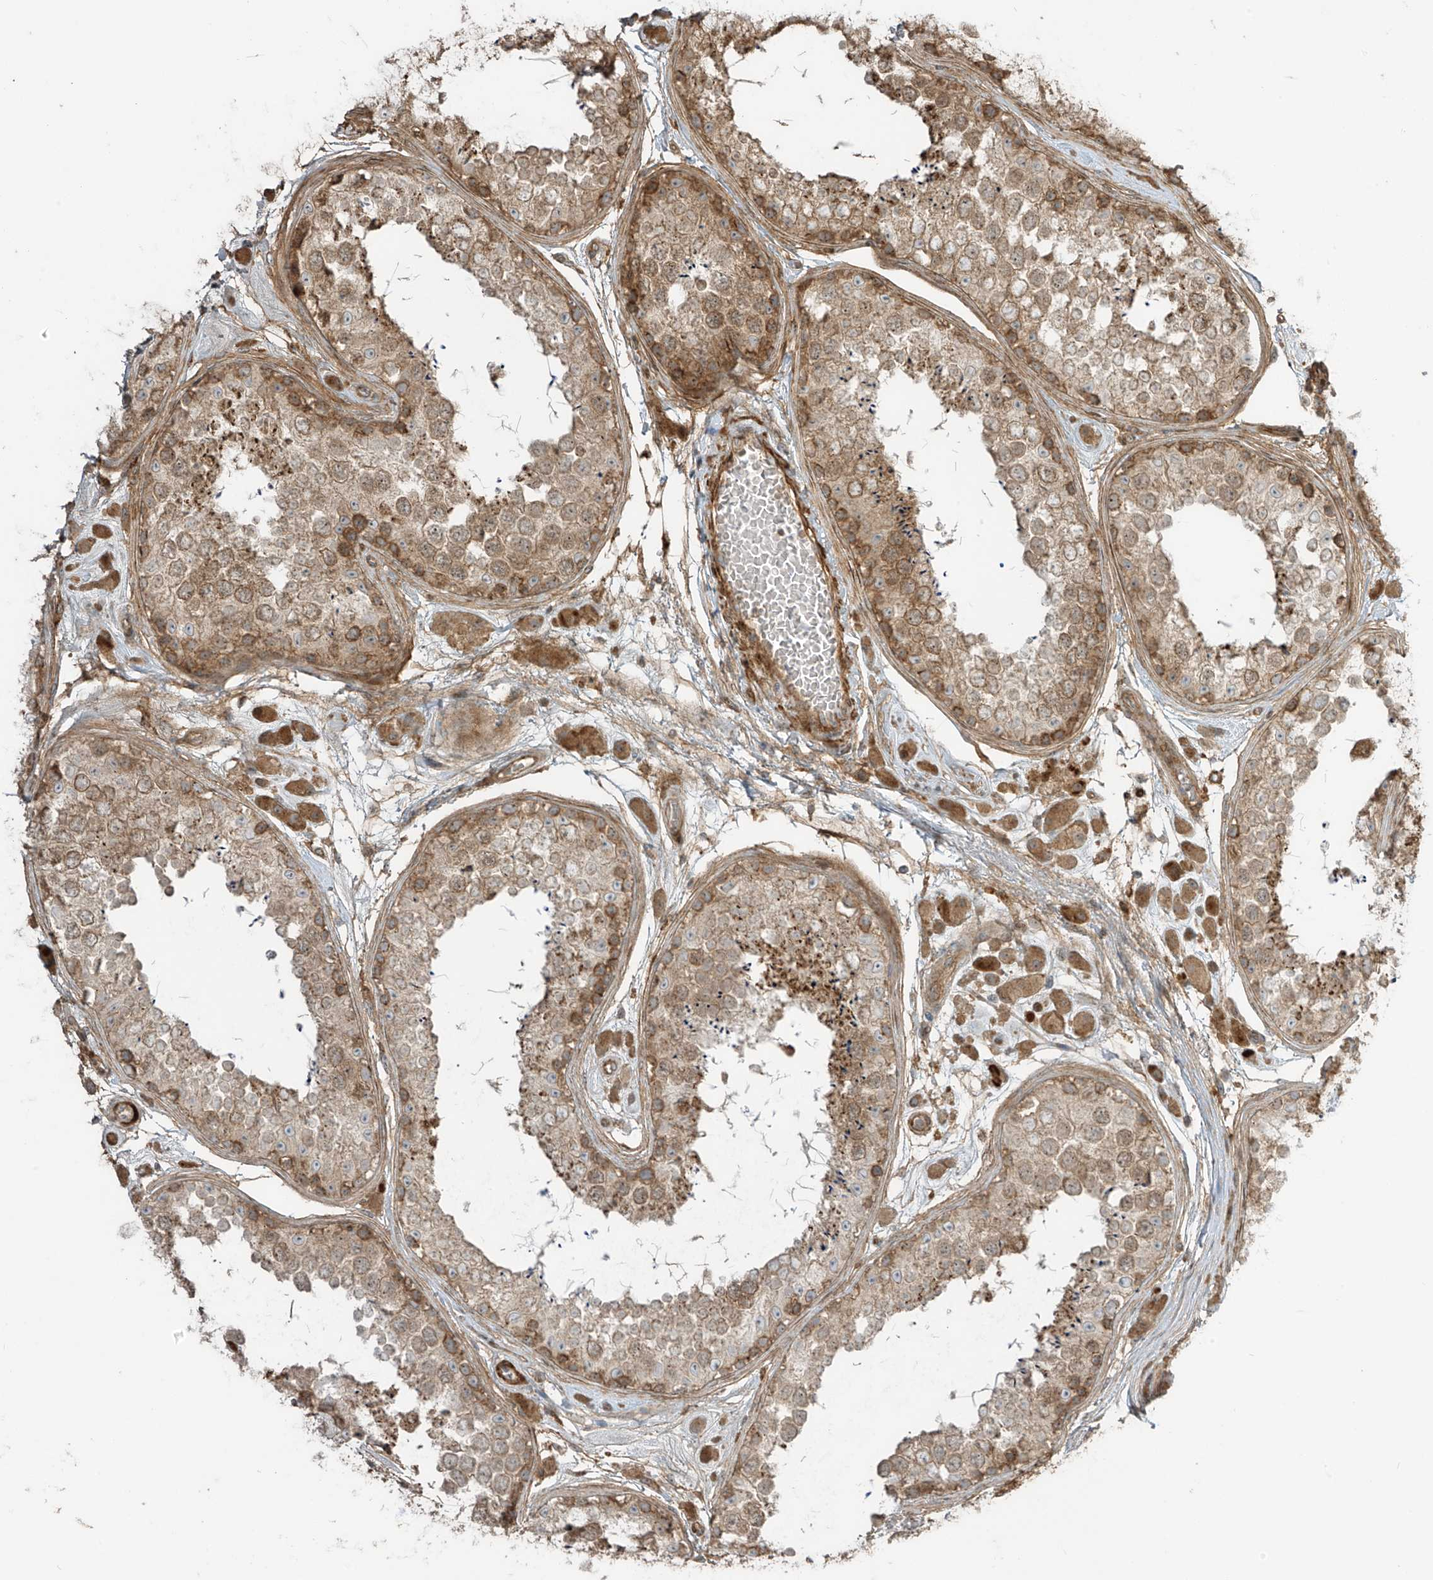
{"staining": {"intensity": "moderate", "quantity": ">75%", "location": "cytoplasmic/membranous"}, "tissue": "testis", "cell_type": "Cells in seminiferous ducts", "image_type": "normal", "snomed": [{"axis": "morphology", "description": "Normal tissue, NOS"}, {"axis": "topography", "description": "Testis"}], "caption": "IHC image of unremarkable testis stained for a protein (brown), which exhibits medium levels of moderate cytoplasmic/membranous staining in about >75% of cells in seminiferous ducts.", "gene": "ENTR1", "patient": {"sex": "male", "age": 25}}